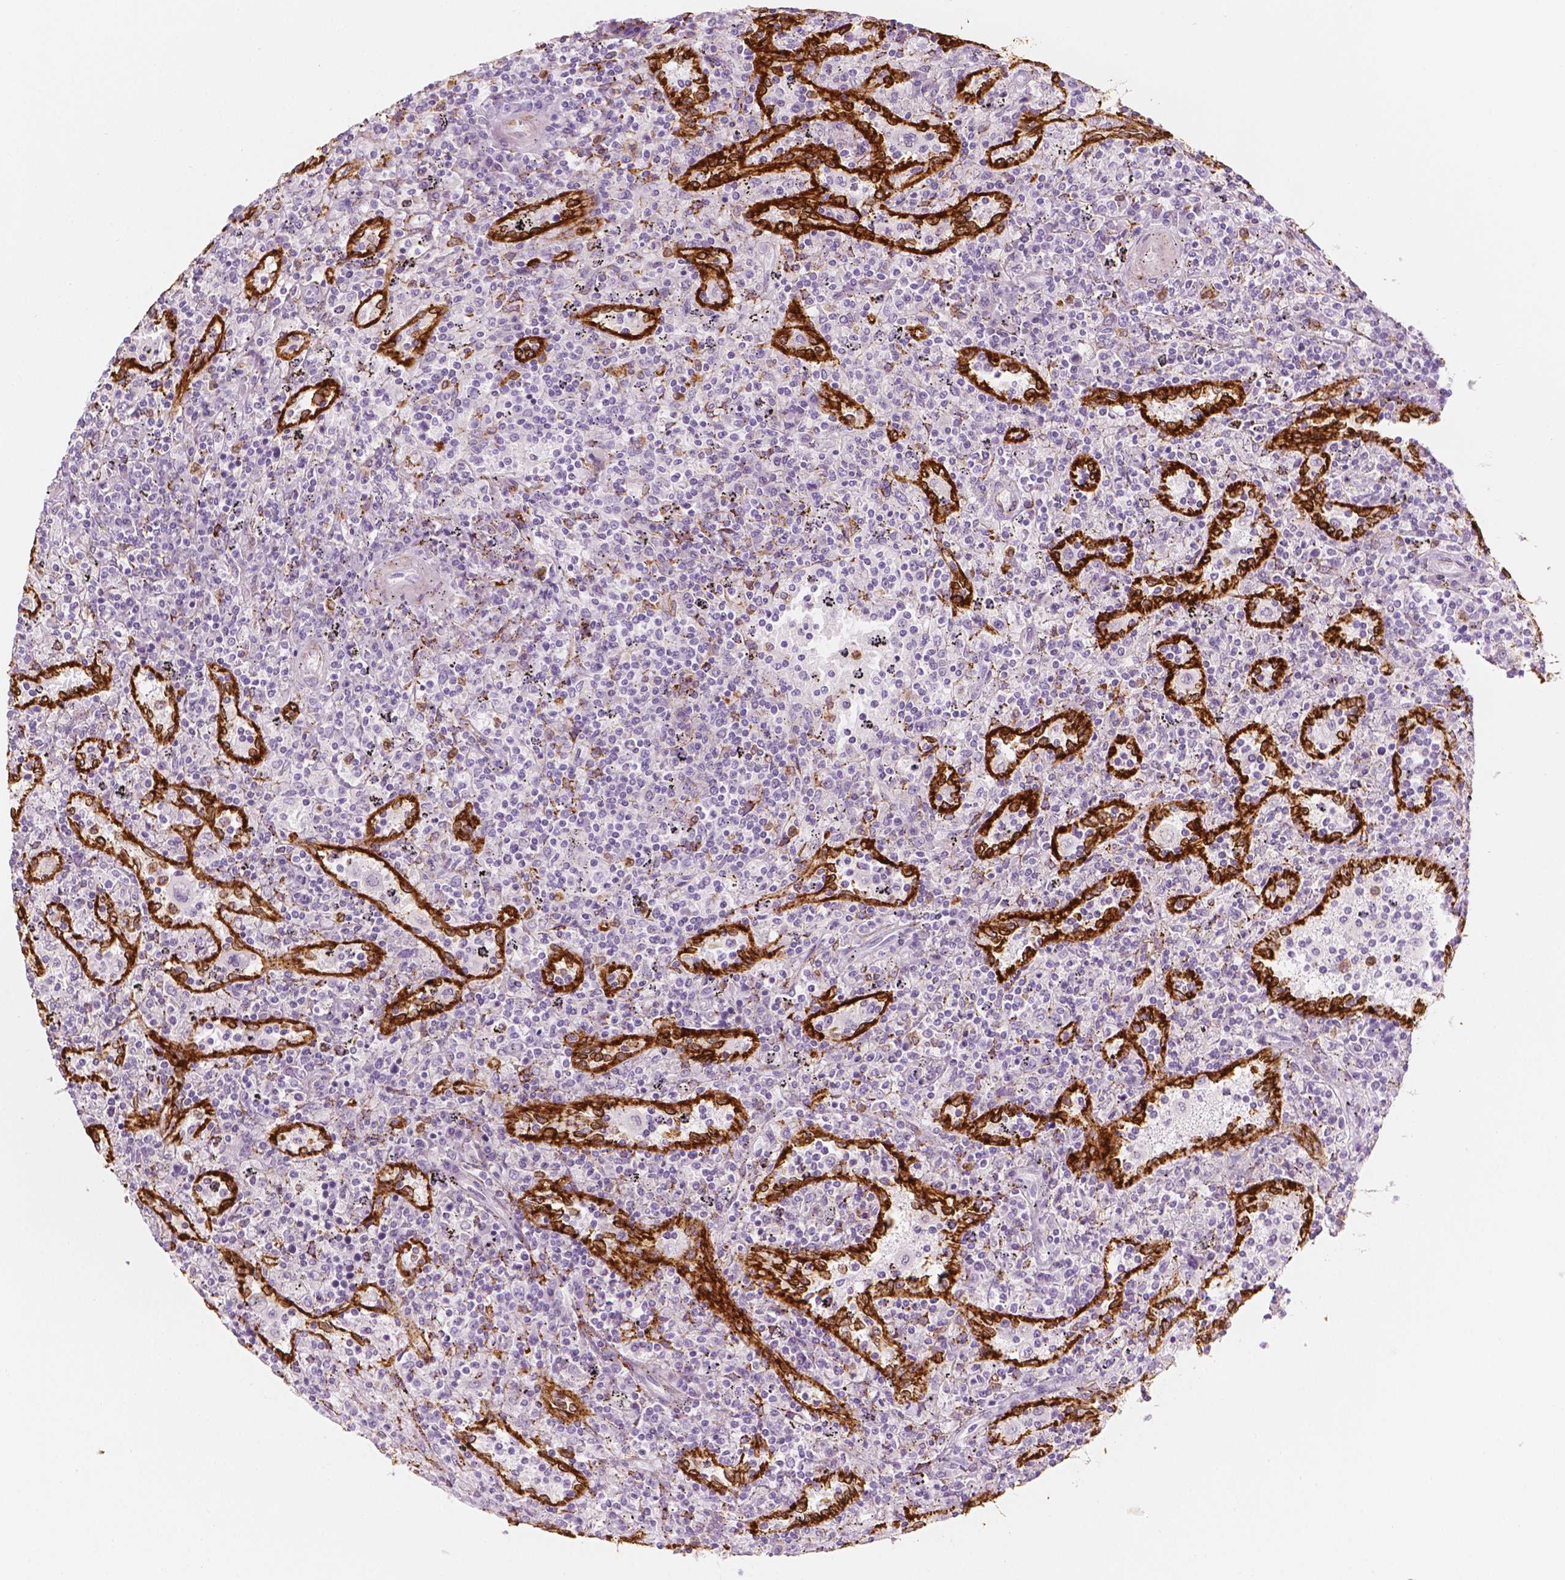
{"staining": {"intensity": "negative", "quantity": "none", "location": "none"}, "tissue": "lymphoma", "cell_type": "Tumor cells", "image_type": "cancer", "snomed": [{"axis": "morphology", "description": "Malignant lymphoma, non-Hodgkin's type, Low grade"}, {"axis": "topography", "description": "Spleen"}], "caption": "A histopathology image of malignant lymphoma, non-Hodgkin's type (low-grade) stained for a protein shows no brown staining in tumor cells.", "gene": "CES1", "patient": {"sex": "male", "age": 62}}